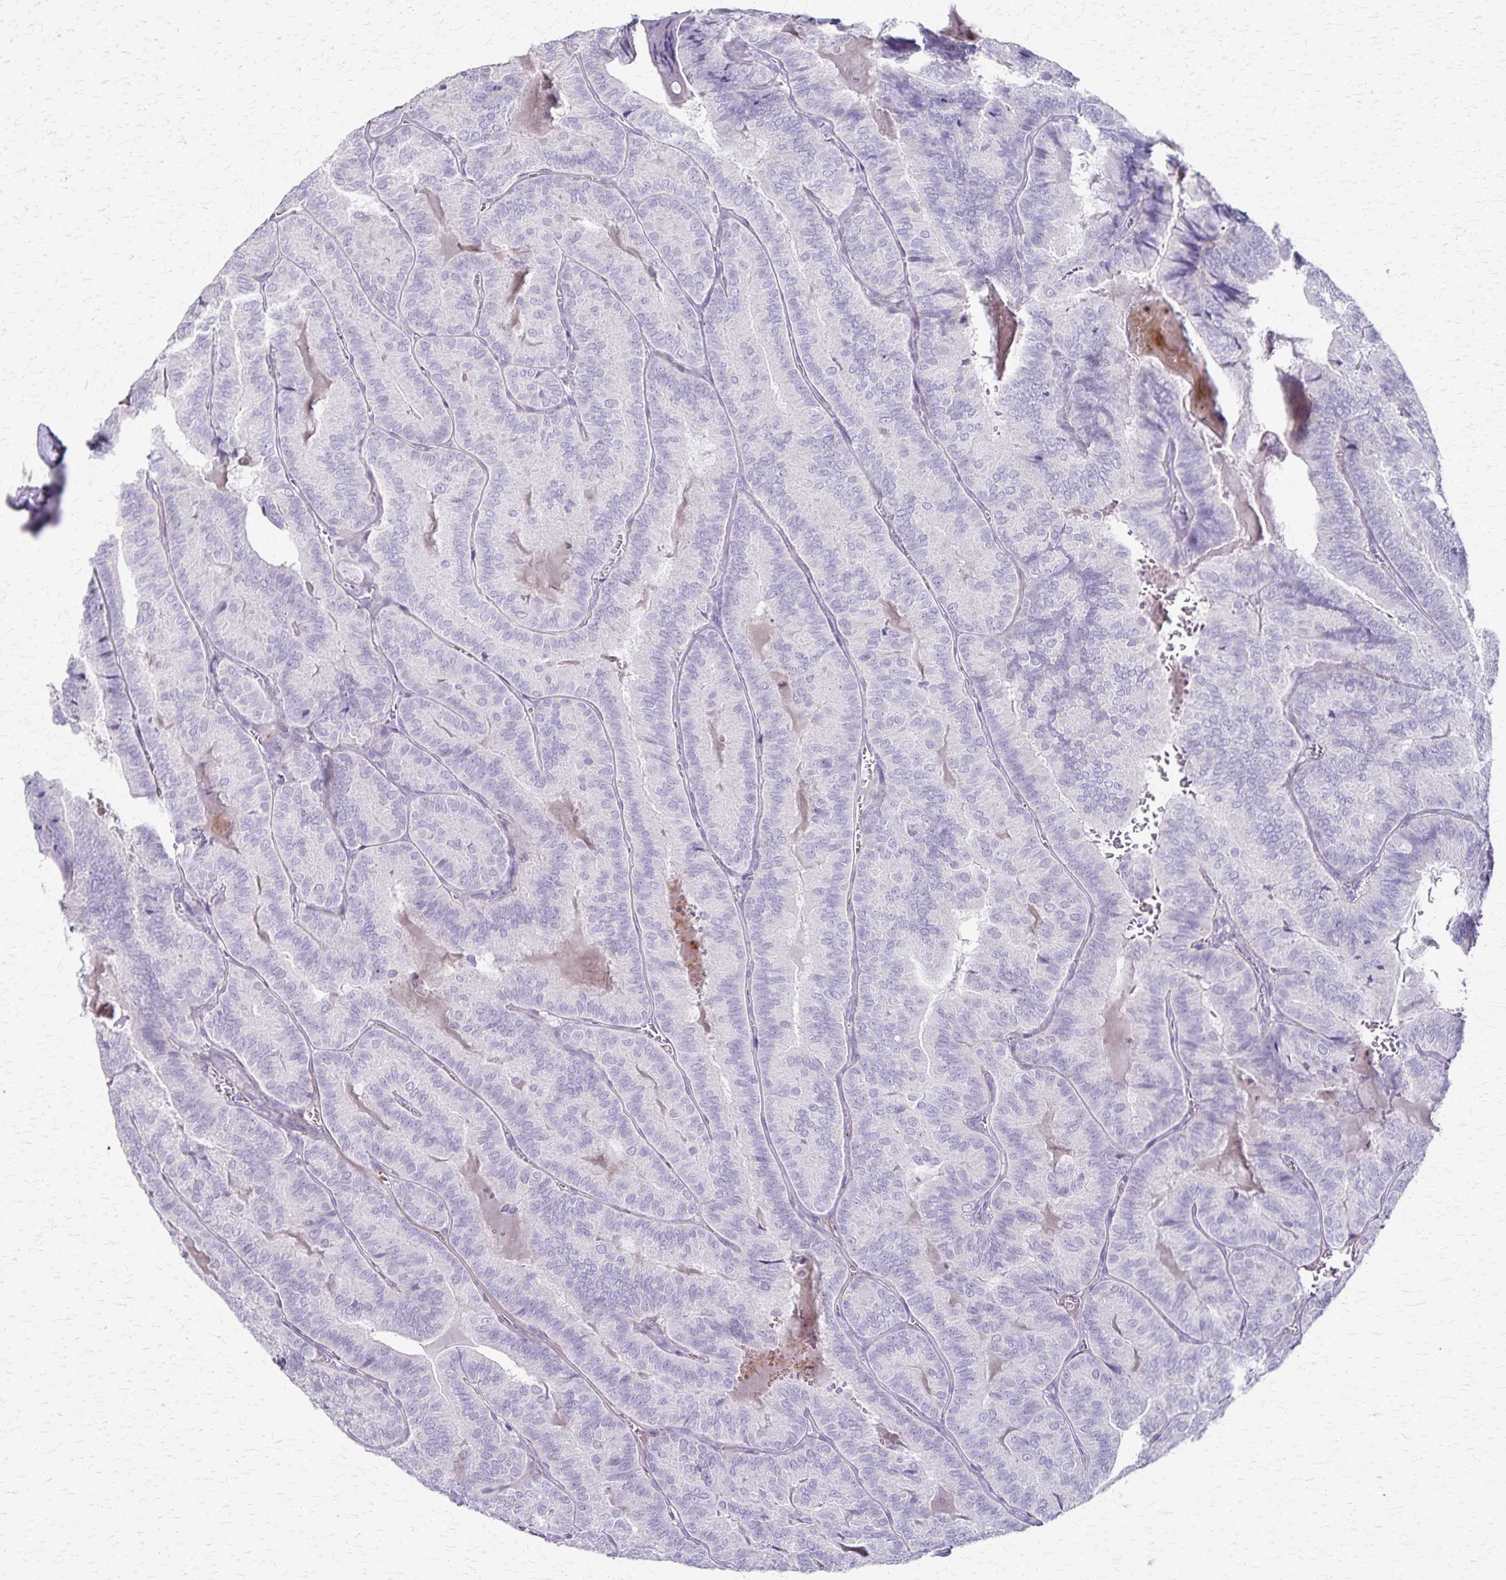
{"staining": {"intensity": "negative", "quantity": "none", "location": "none"}, "tissue": "thyroid cancer", "cell_type": "Tumor cells", "image_type": "cancer", "snomed": [{"axis": "morphology", "description": "Papillary adenocarcinoma, NOS"}, {"axis": "topography", "description": "Thyroid gland"}], "caption": "An IHC micrograph of thyroid cancer (papillary adenocarcinoma) is shown. There is no staining in tumor cells of thyroid cancer (papillary adenocarcinoma). (DAB (3,3'-diaminobenzidine) immunohistochemistry, high magnification).", "gene": "RASL10B", "patient": {"sex": "female", "age": 75}}